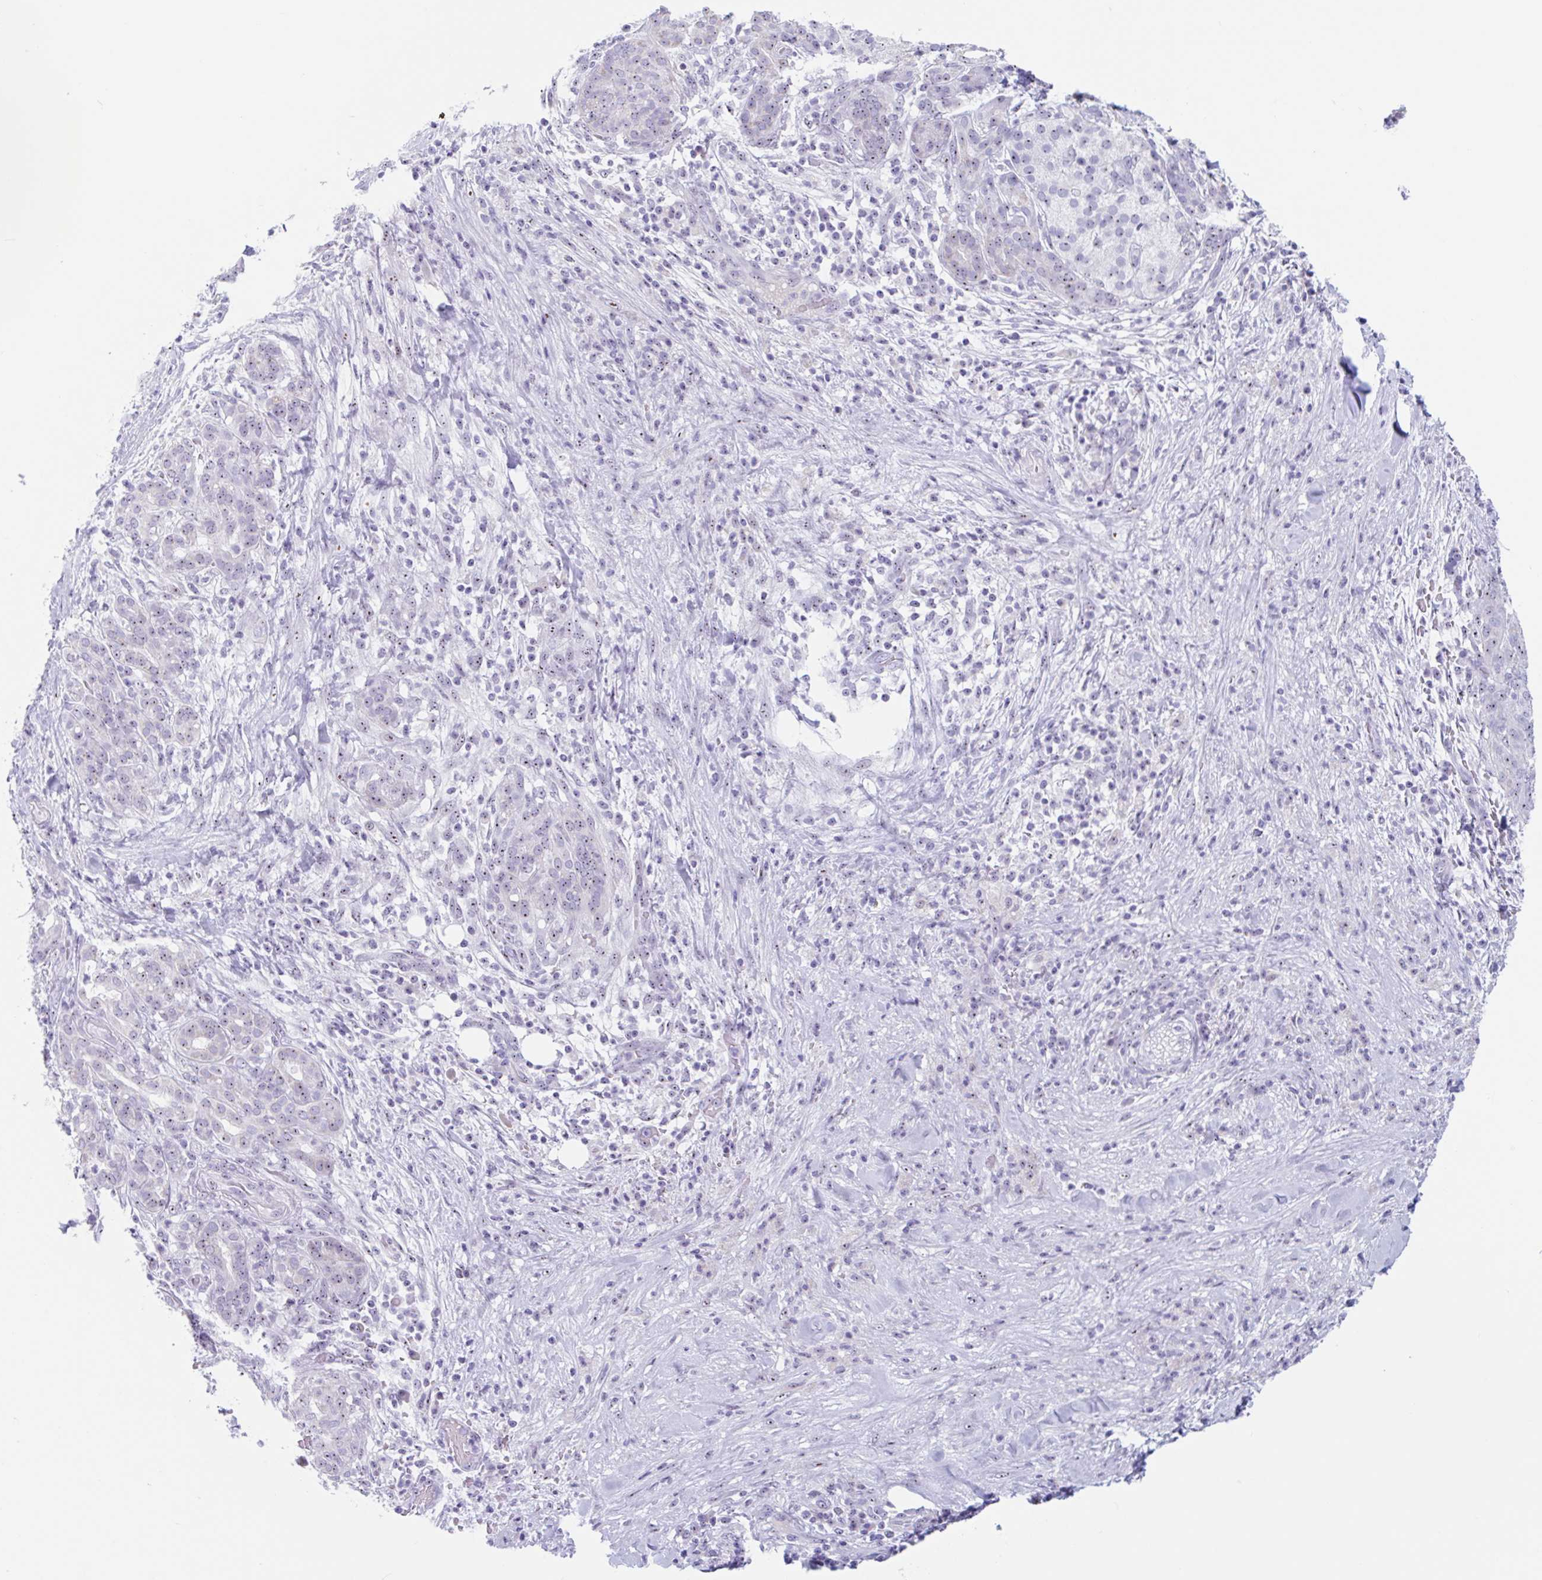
{"staining": {"intensity": "weak", "quantity": "25%-75%", "location": "nuclear"}, "tissue": "pancreatic cancer", "cell_type": "Tumor cells", "image_type": "cancer", "snomed": [{"axis": "morphology", "description": "Adenocarcinoma, NOS"}, {"axis": "topography", "description": "Pancreas"}], "caption": "Pancreatic cancer (adenocarcinoma) stained with a protein marker reveals weak staining in tumor cells.", "gene": "LENG9", "patient": {"sex": "male", "age": 44}}